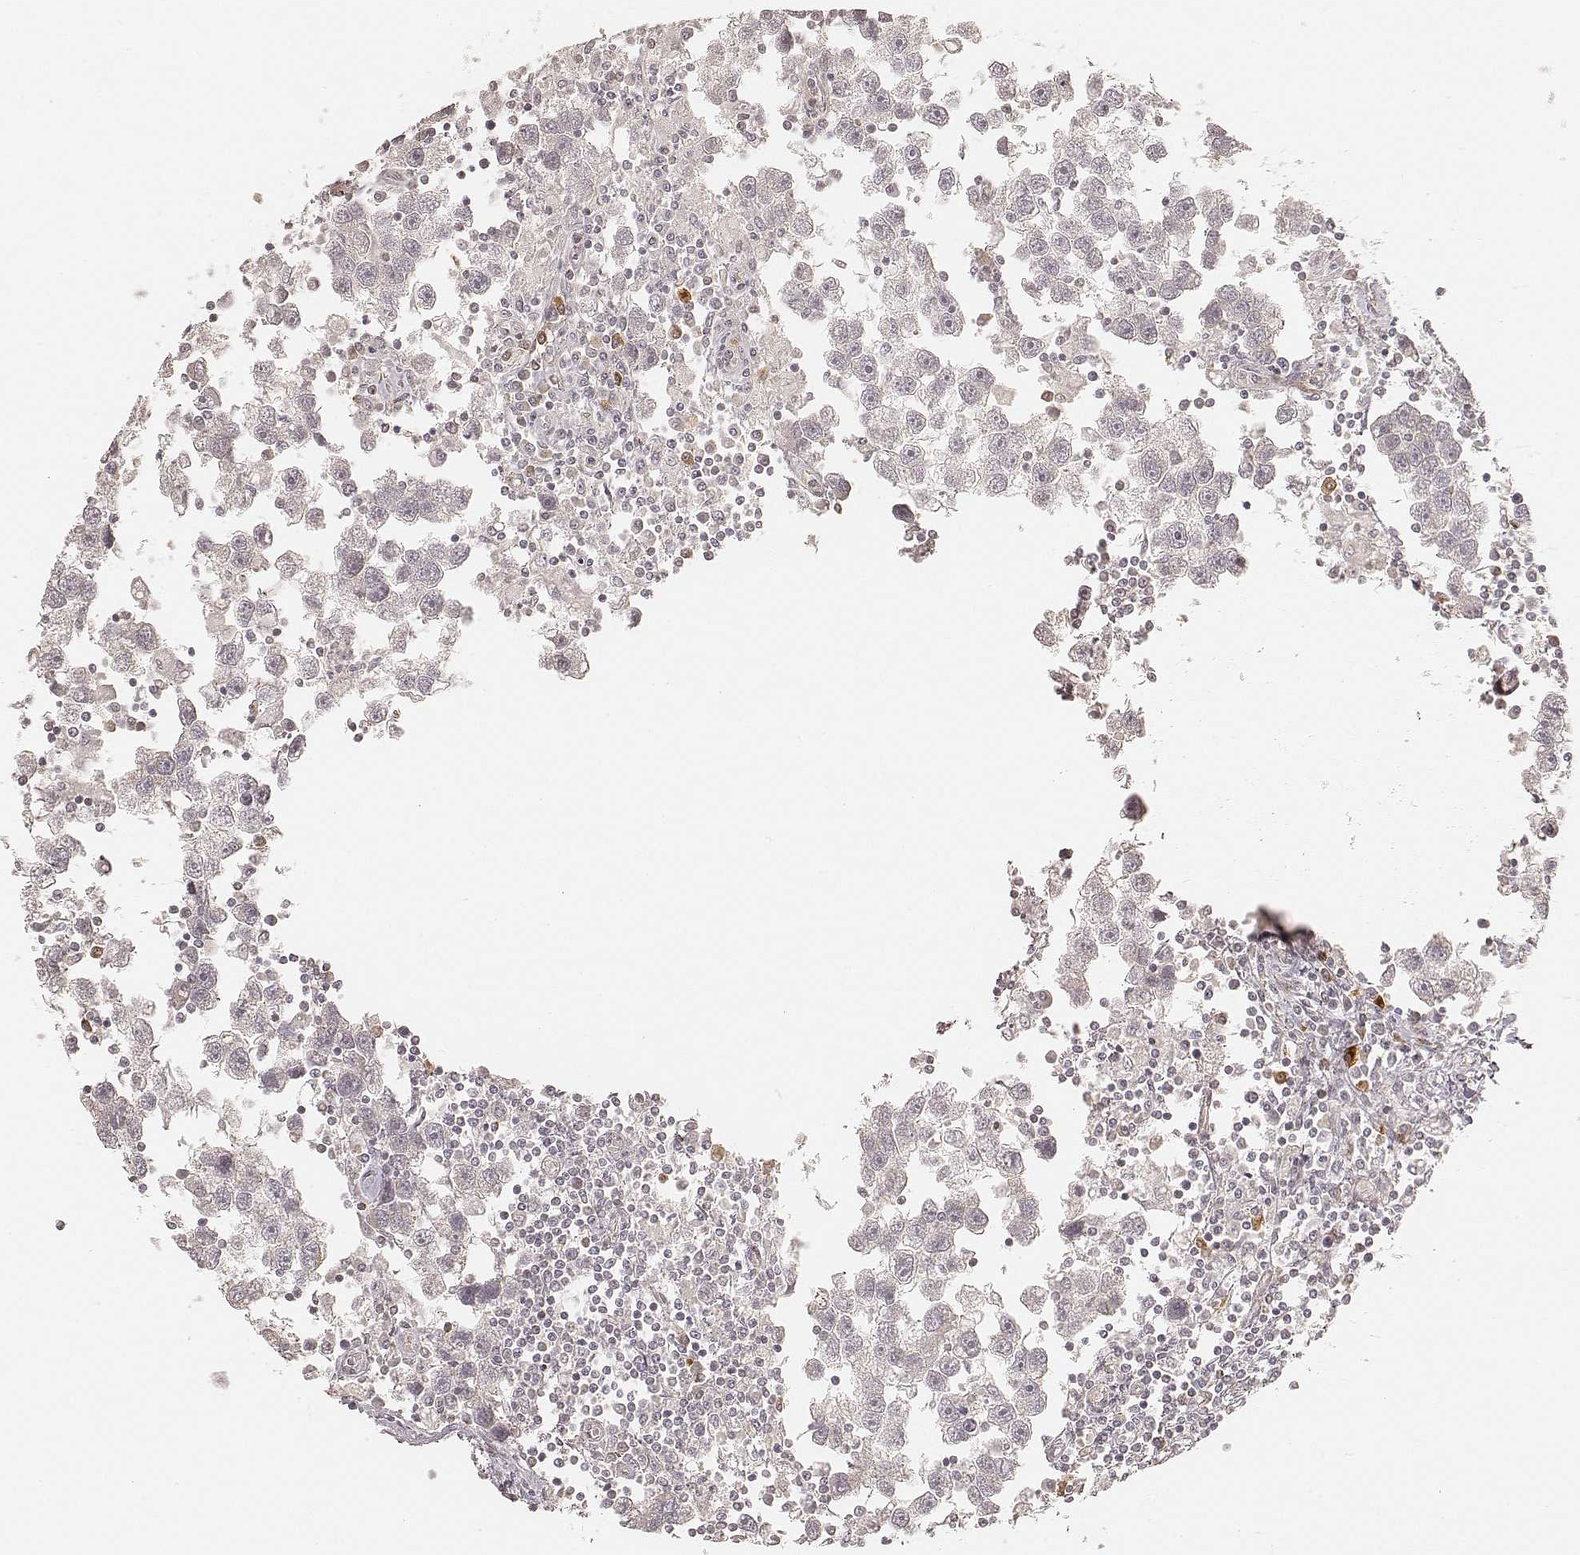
{"staining": {"intensity": "negative", "quantity": "none", "location": "none"}, "tissue": "testis cancer", "cell_type": "Tumor cells", "image_type": "cancer", "snomed": [{"axis": "morphology", "description": "Seminoma, NOS"}, {"axis": "topography", "description": "Testis"}], "caption": "Testis cancer (seminoma) stained for a protein using immunohistochemistry reveals no positivity tumor cells.", "gene": "GORASP2", "patient": {"sex": "male", "age": 30}}